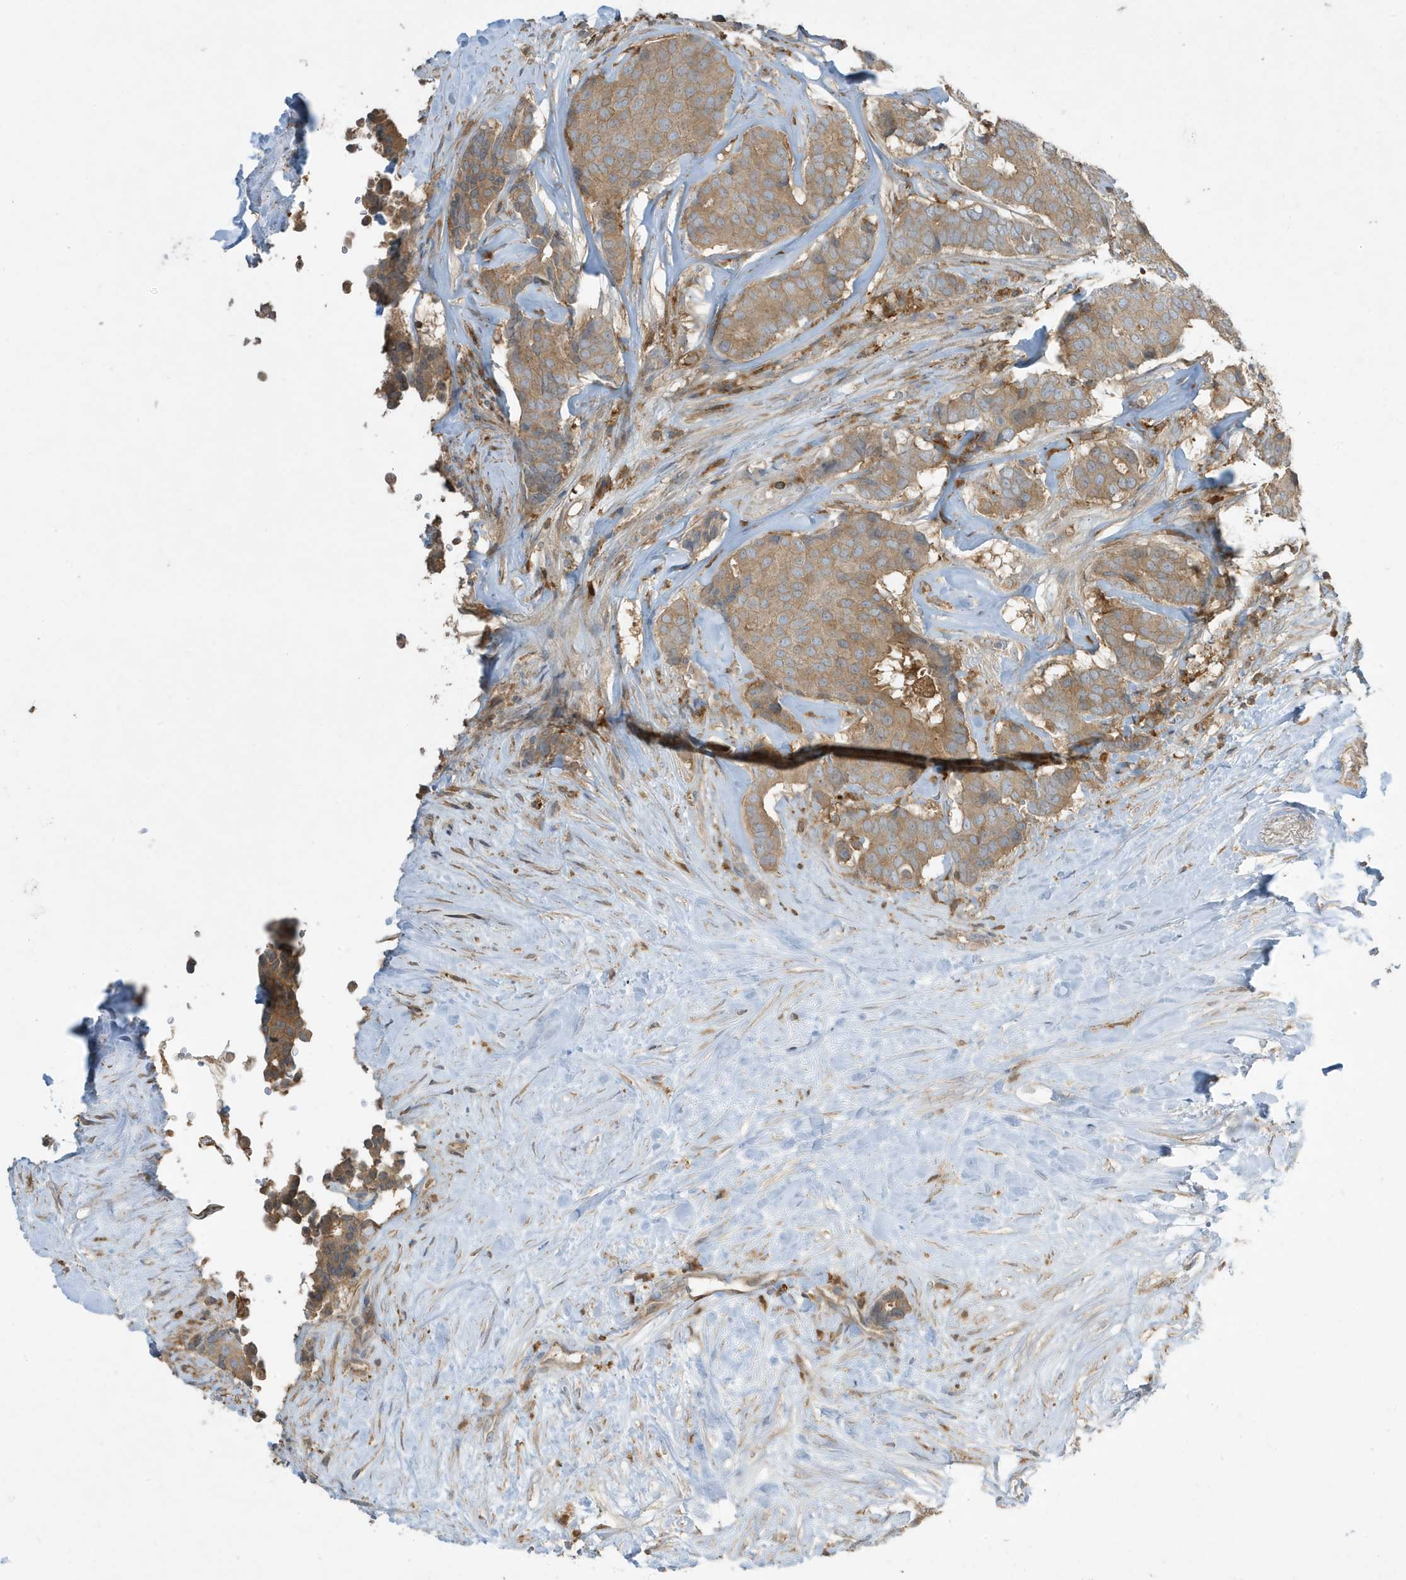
{"staining": {"intensity": "moderate", "quantity": ">75%", "location": "cytoplasmic/membranous"}, "tissue": "breast cancer", "cell_type": "Tumor cells", "image_type": "cancer", "snomed": [{"axis": "morphology", "description": "Duct carcinoma"}, {"axis": "topography", "description": "Breast"}], "caption": "A brown stain highlights moderate cytoplasmic/membranous staining of a protein in breast cancer (infiltrating ductal carcinoma) tumor cells.", "gene": "ABTB1", "patient": {"sex": "female", "age": 75}}